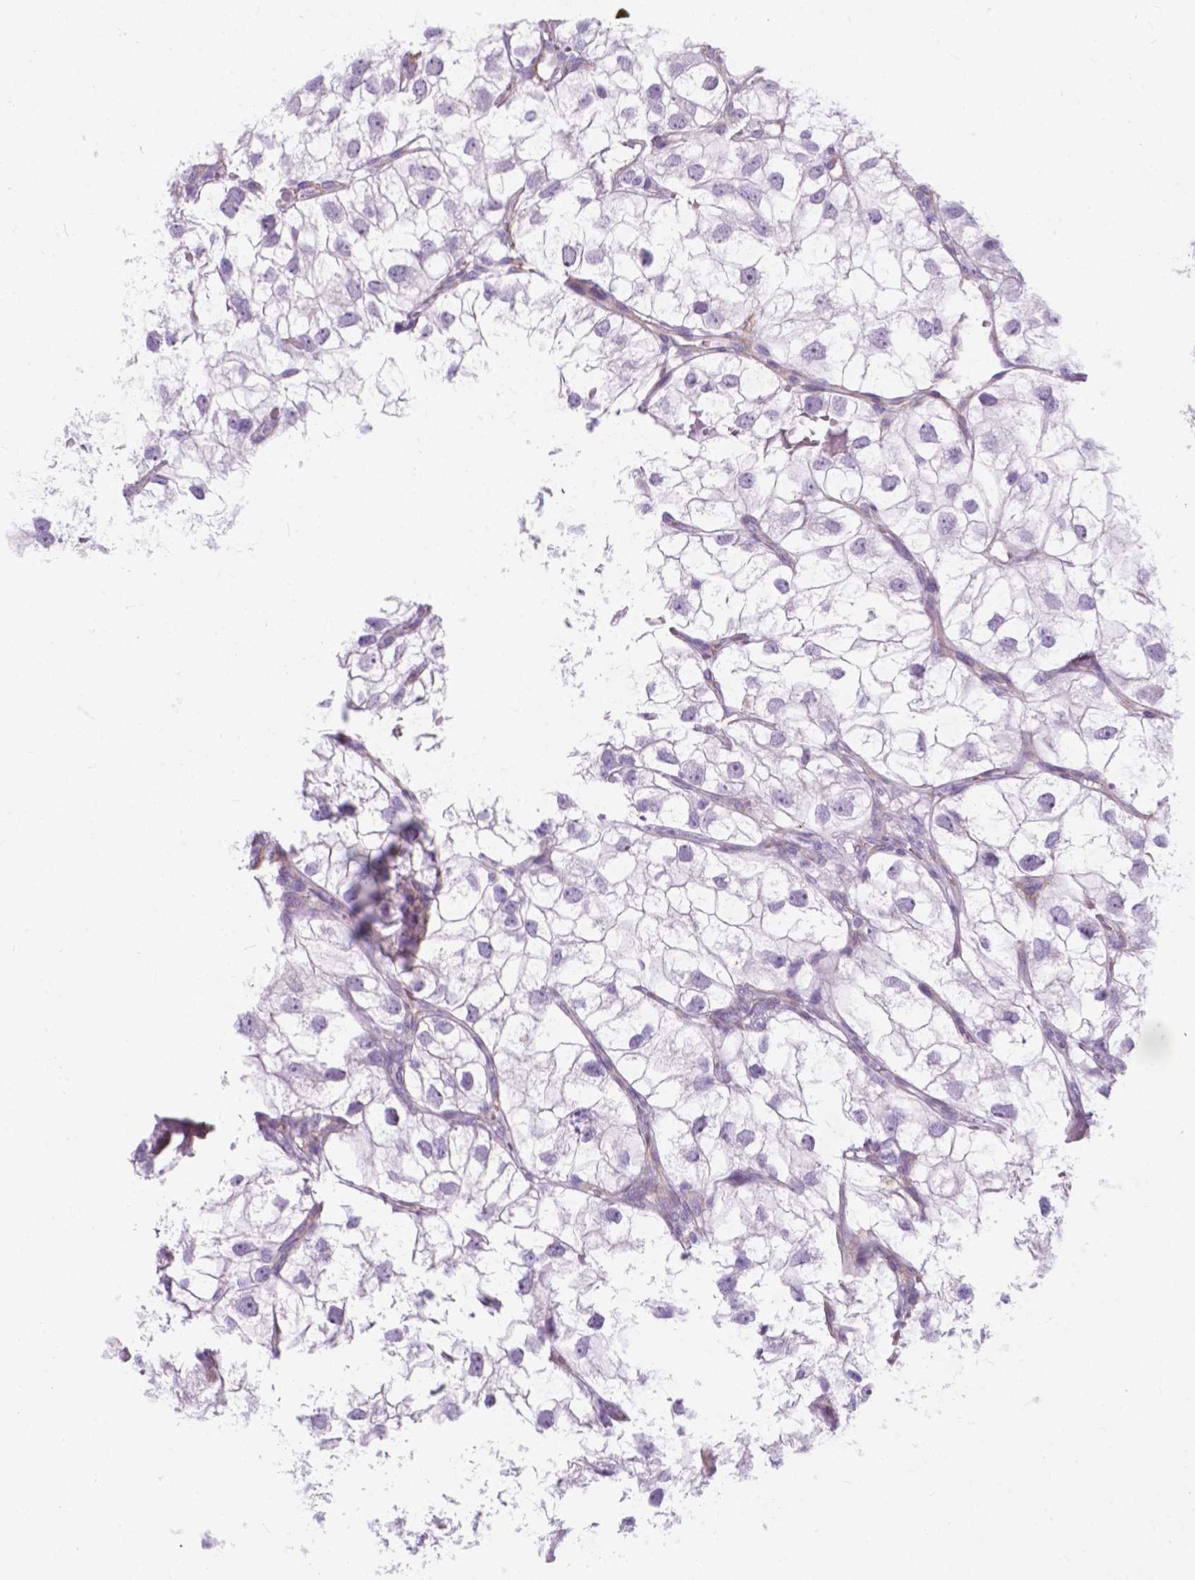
{"staining": {"intensity": "negative", "quantity": "none", "location": "none"}, "tissue": "renal cancer", "cell_type": "Tumor cells", "image_type": "cancer", "snomed": [{"axis": "morphology", "description": "Adenocarcinoma, NOS"}, {"axis": "topography", "description": "Kidney"}], "caption": "IHC of renal adenocarcinoma displays no expression in tumor cells.", "gene": "KIAA0040", "patient": {"sex": "male", "age": 59}}